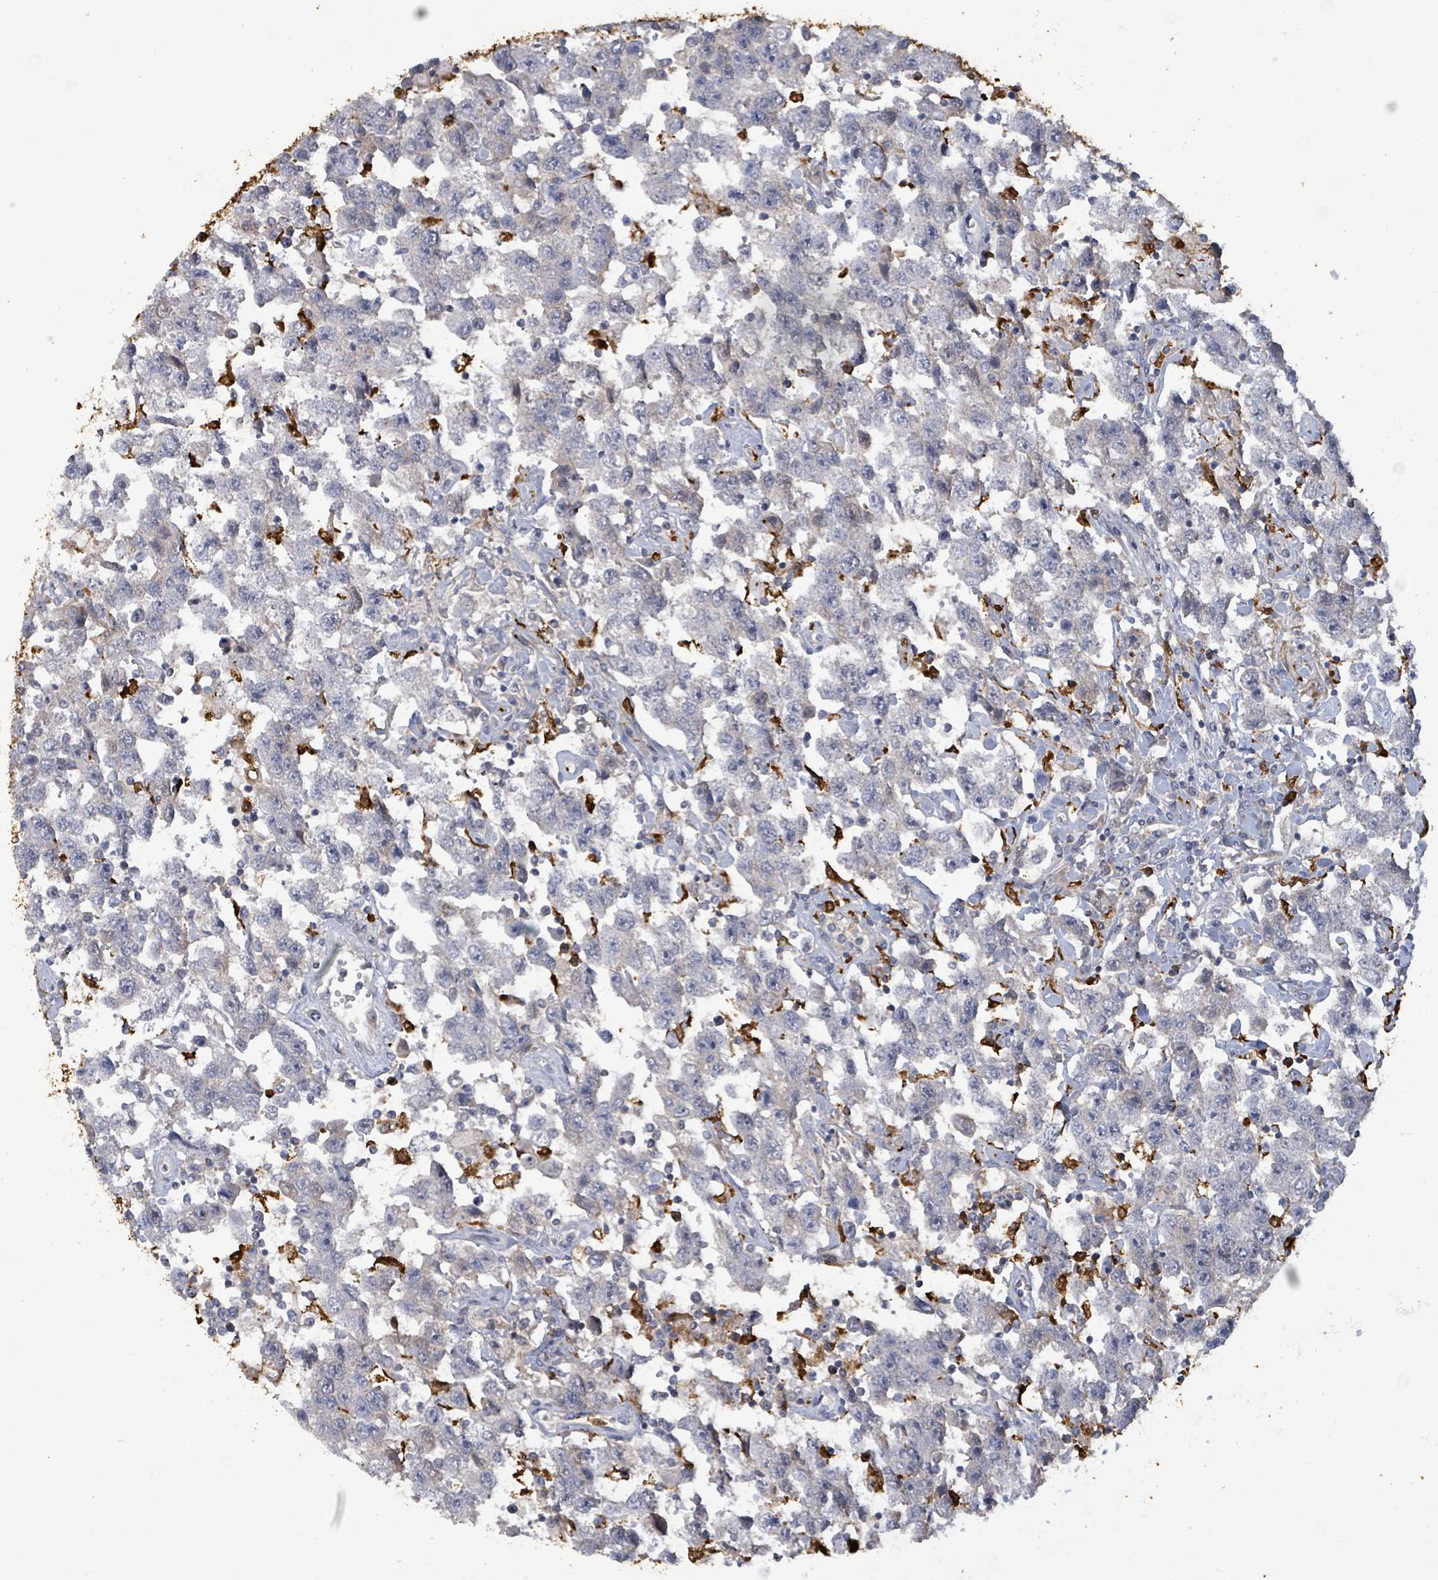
{"staining": {"intensity": "negative", "quantity": "none", "location": "none"}, "tissue": "testis cancer", "cell_type": "Tumor cells", "image_type": "cancer", "snomed": [{"axis": "morphology", "description": "Seminoma, NOS"}, {"axis": "topography", "description": "Testis"}], "caption": "An immunohistochemistry (IHC) image of testis cancer (seminoma) is shown. There is no staining in tumor cells of testis cancer (seminoma).", "gene": "FAM210A", "patient": {"sex": "male", "age": 41}}